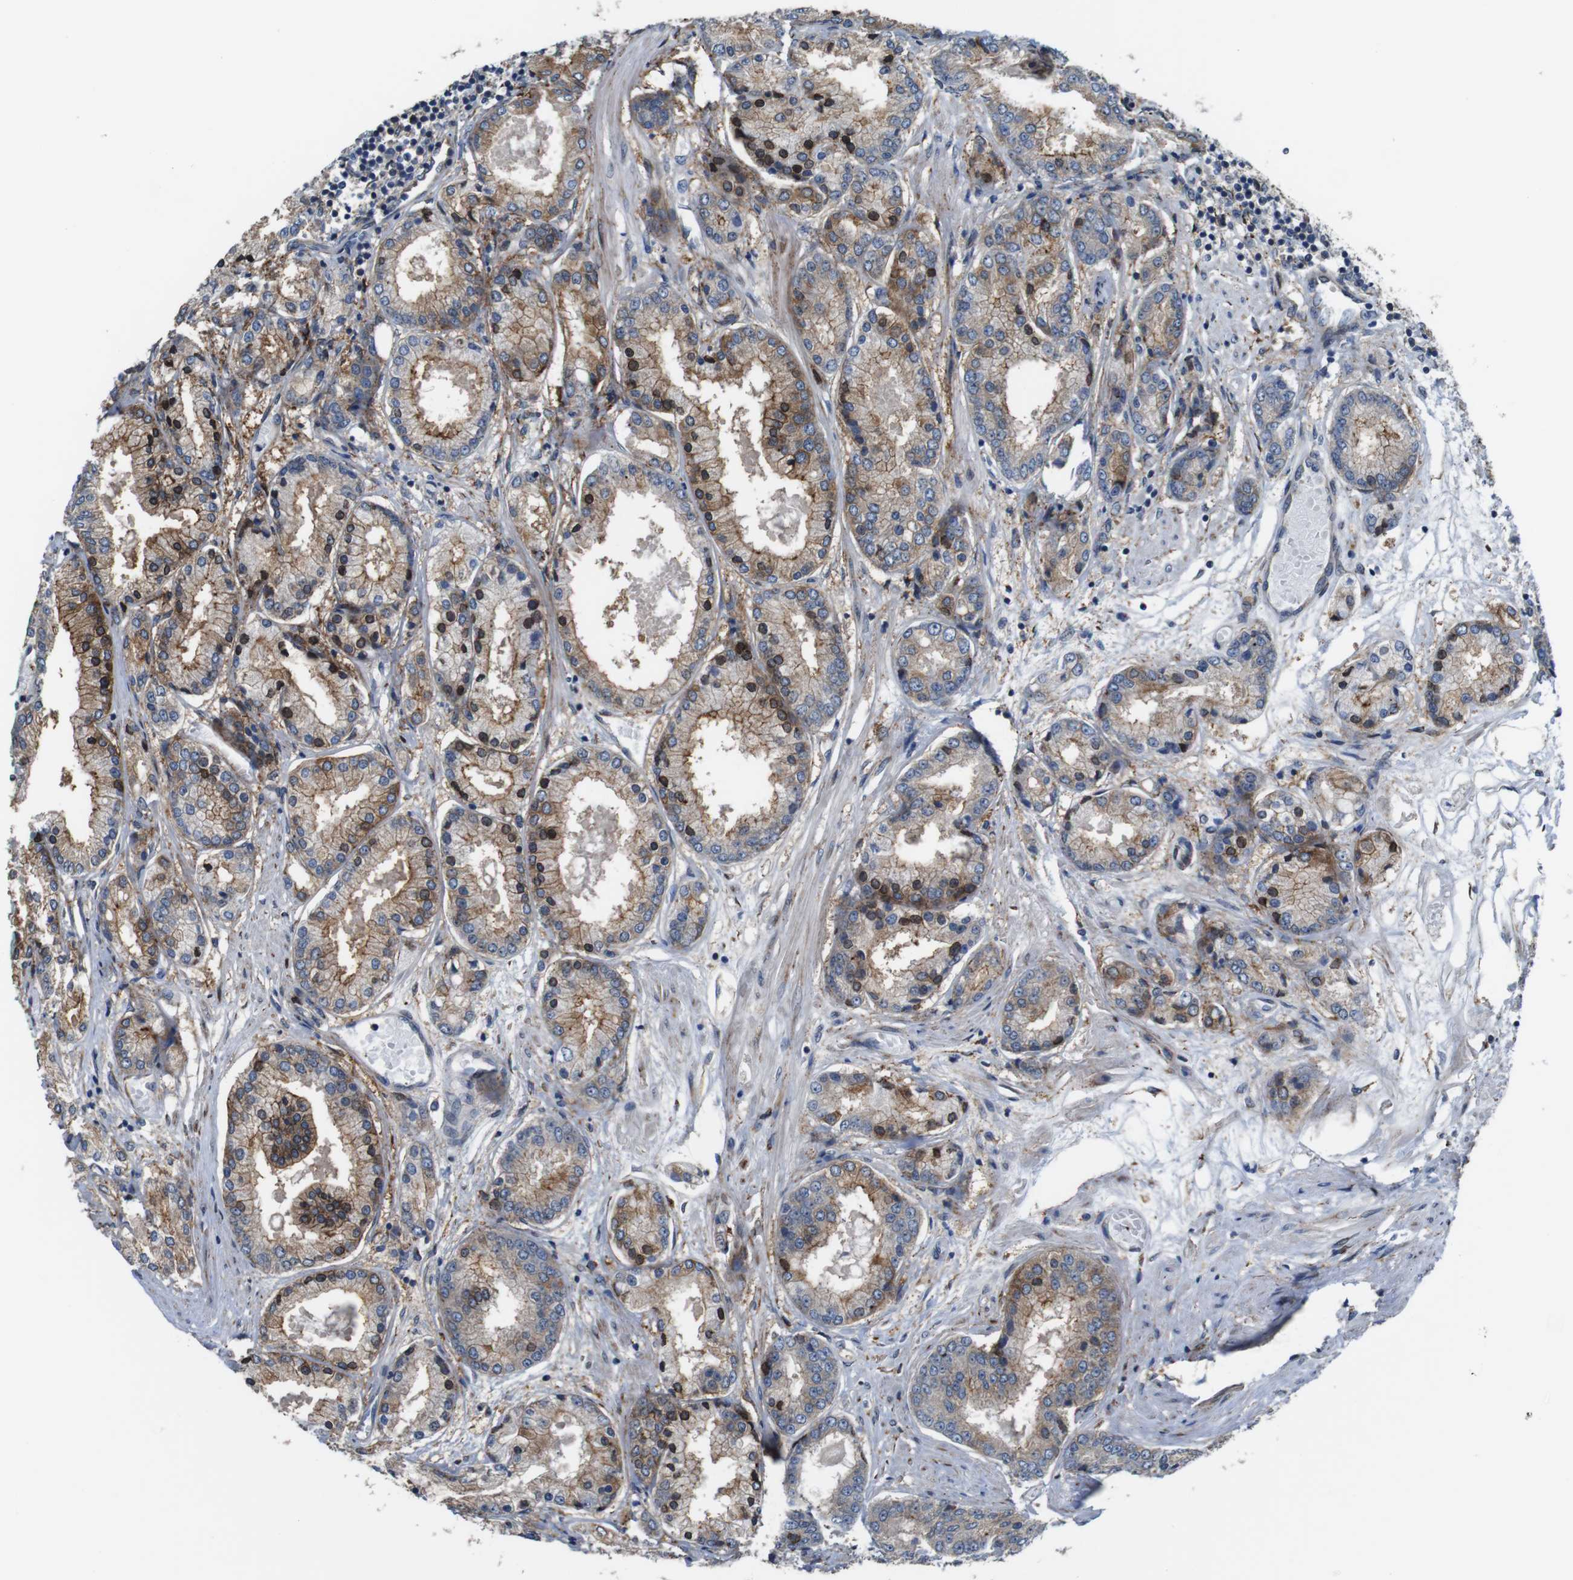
{"staining": {"intensity": "moderate", "quantity": ">75%", "location": "cytoplasmic/membranous,nuclear"}, "tissue": "prostate cancer", "cell_type": "Tumor cells", "image_type": "cancer", "snomed": [{"axis": "morphology", "description": "Adenocarcinoma, High grade"}, {"axis": "topography", "description": "Prostate"}], "caption": "Moderate cytoplasmic/membranous and nuclear protein expression is seen in approximately >75% of tumor cells in prostate cancer (high-grade adenocarcinoma).", "gene": "PCOLCE2", "patient": {"sex": "male", "age": 59}}